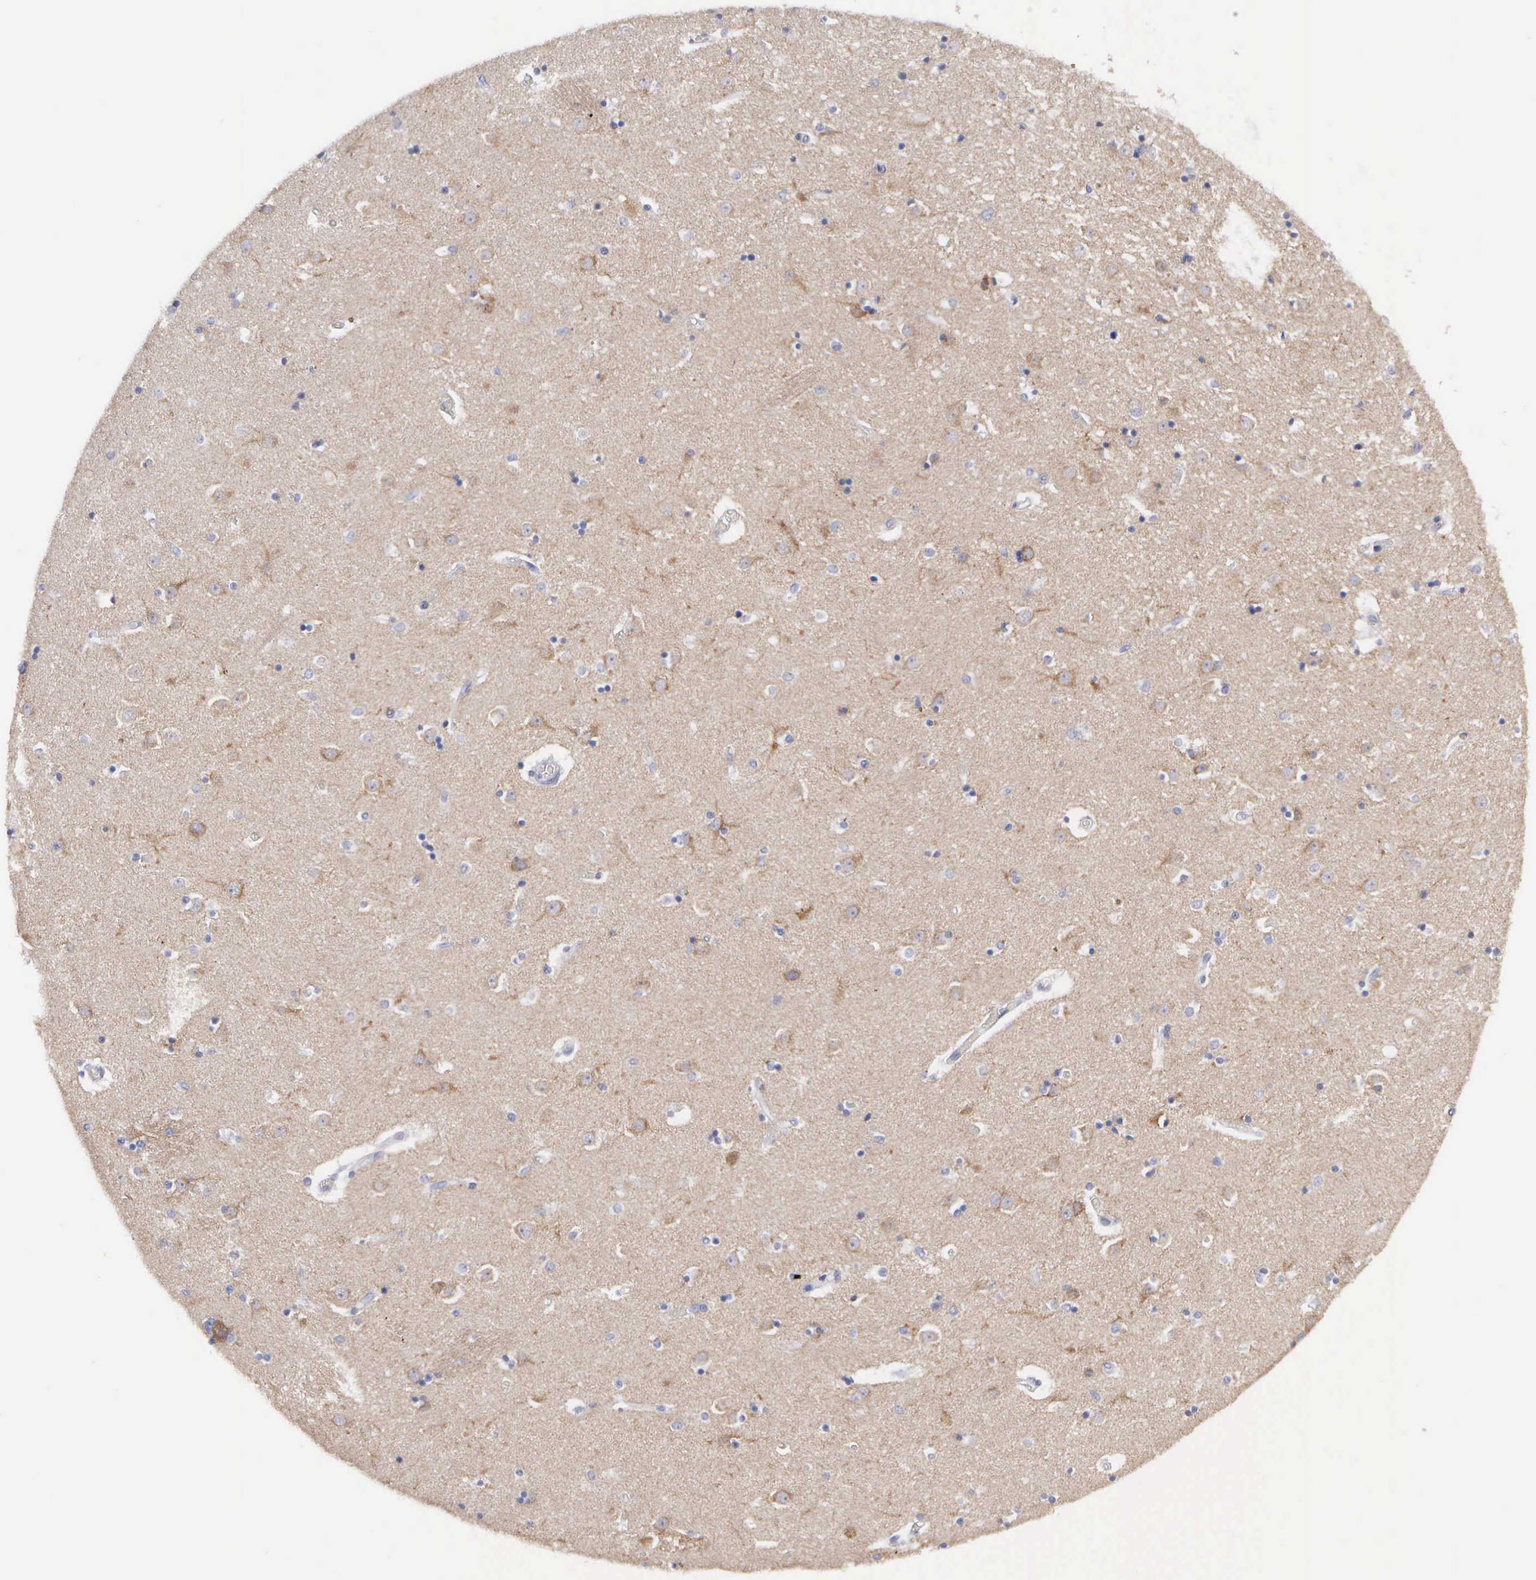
{"staining": {"intensity": "moderate", "quantity": ">75%", "location": "cytoplasmic/membranous"}, "tissue": "caudate", "cell_type": "Glial cells", "image_type": "normal", "snomed": [{"axis": "morphology", "description": "Normal tissue, NOS"}, {"axis": "topography", "description": "Lateral ventricle wall"}], "caption": "Immunohistochemistry image of benign caudate: caudate stained using immunohistochemistry demonstrates medium levels of moderate protein expression localized specifically in the cytoplasmic/membranous of glial cells, appearing as a cytoplasmic/membranous brown color.", "gene": "CEP170B", "patient": {"sex": "female", "age": 54}}